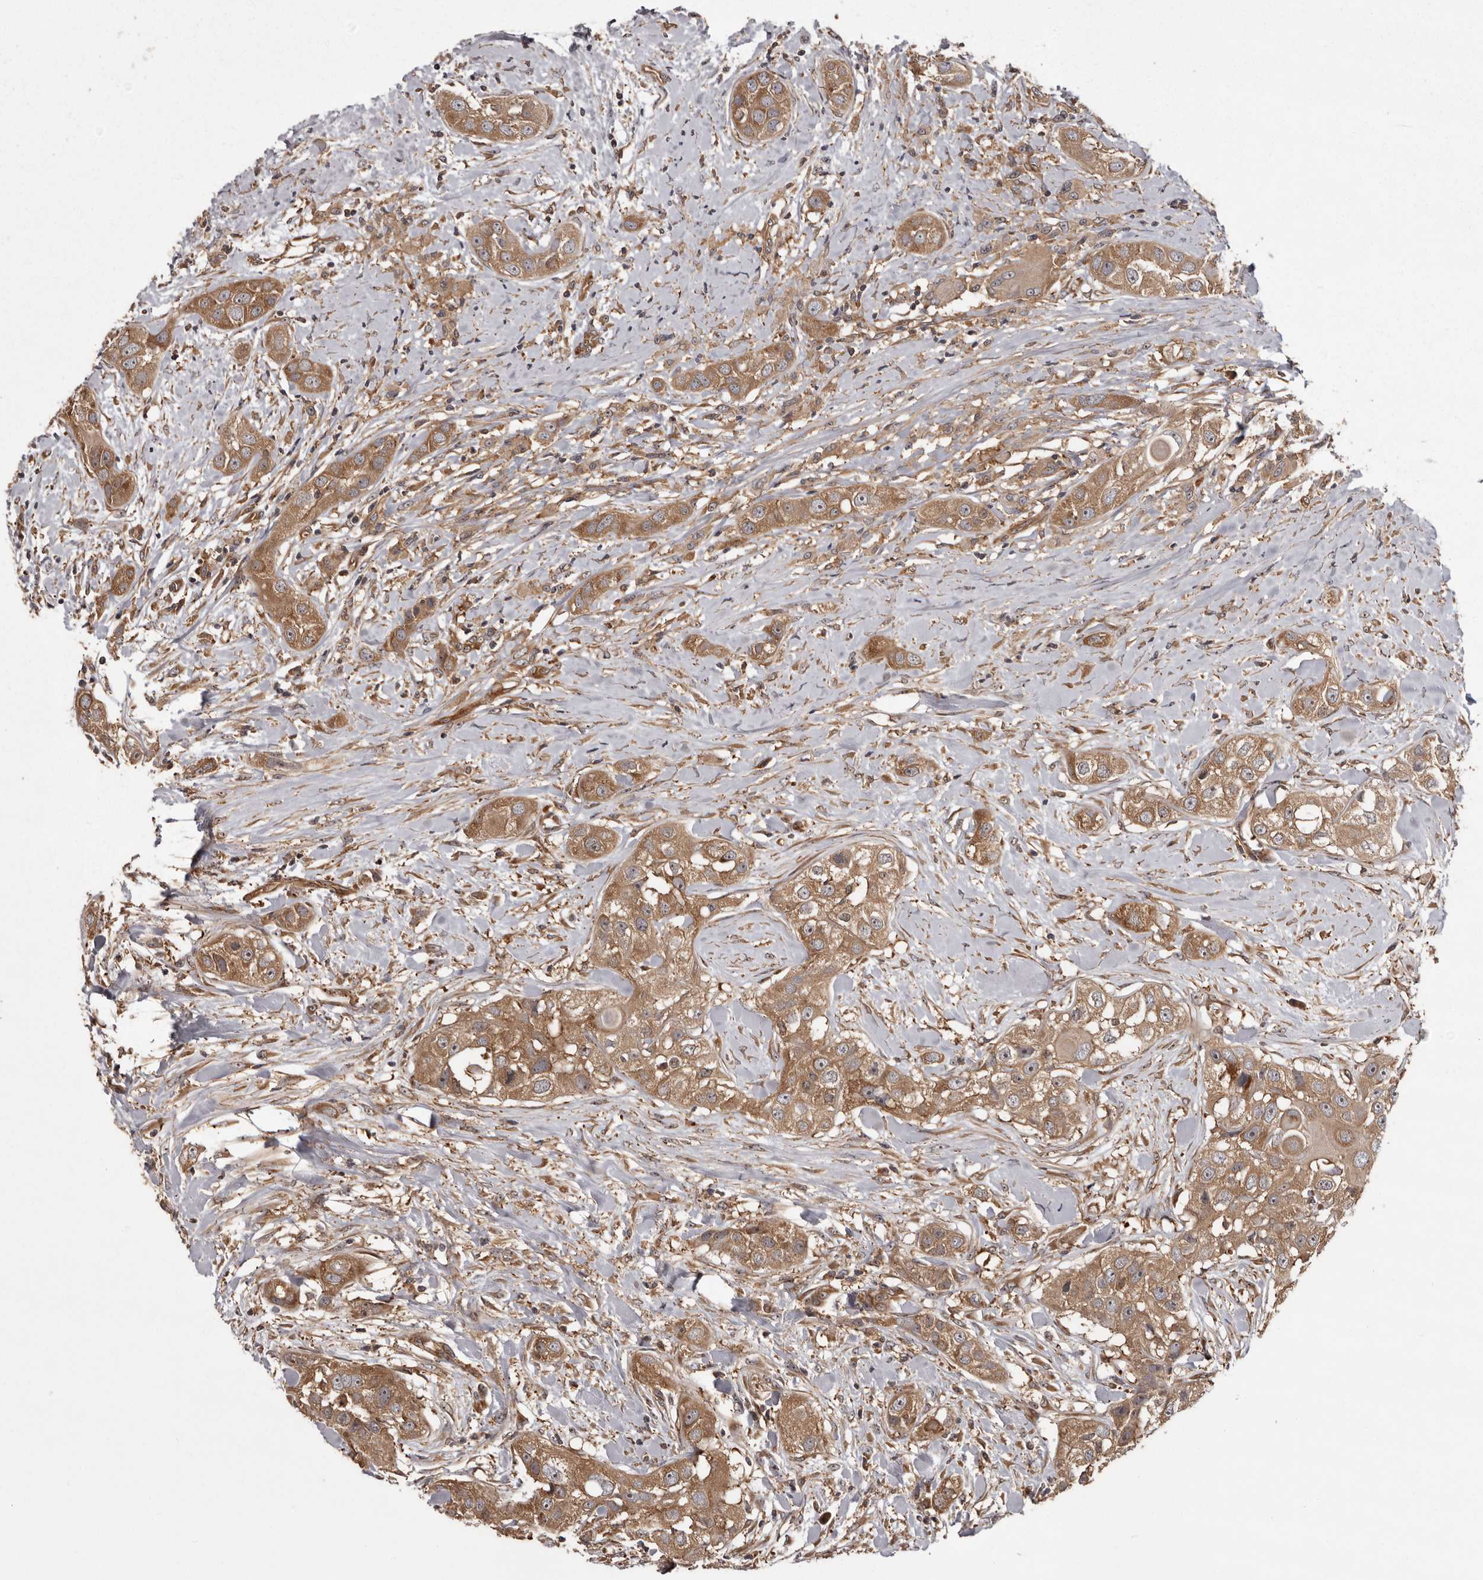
{"staining": {"intensity": "moderate", "quantity": ">75%", "location": "cytoplasmic/membranous"}, "tissue": "head and neck cancer", "cell_type": "Tumor cells", "image_type": "cancer", "snomed": [{"axis": "morphology", "description": "Normal tissue, NOS"}, {"axis": "morphology", "description": "Squamous cell carcinoma, NOS"}, {"axis": "topography", "description": "Skeletal muscle"}, {"axis": "topography", "description": "Head-Neck"}], "caption": "An immunohistochemistry (IHC) photomicrograph of tumor tissue is shown. Protein staining in brown shows moderate cytoplasmic/membranous positivity in head and neck squamous cell carcinoma within tumor cells.", "gene": "DARS1", "patient": {"sex": "male", "age": 51}}